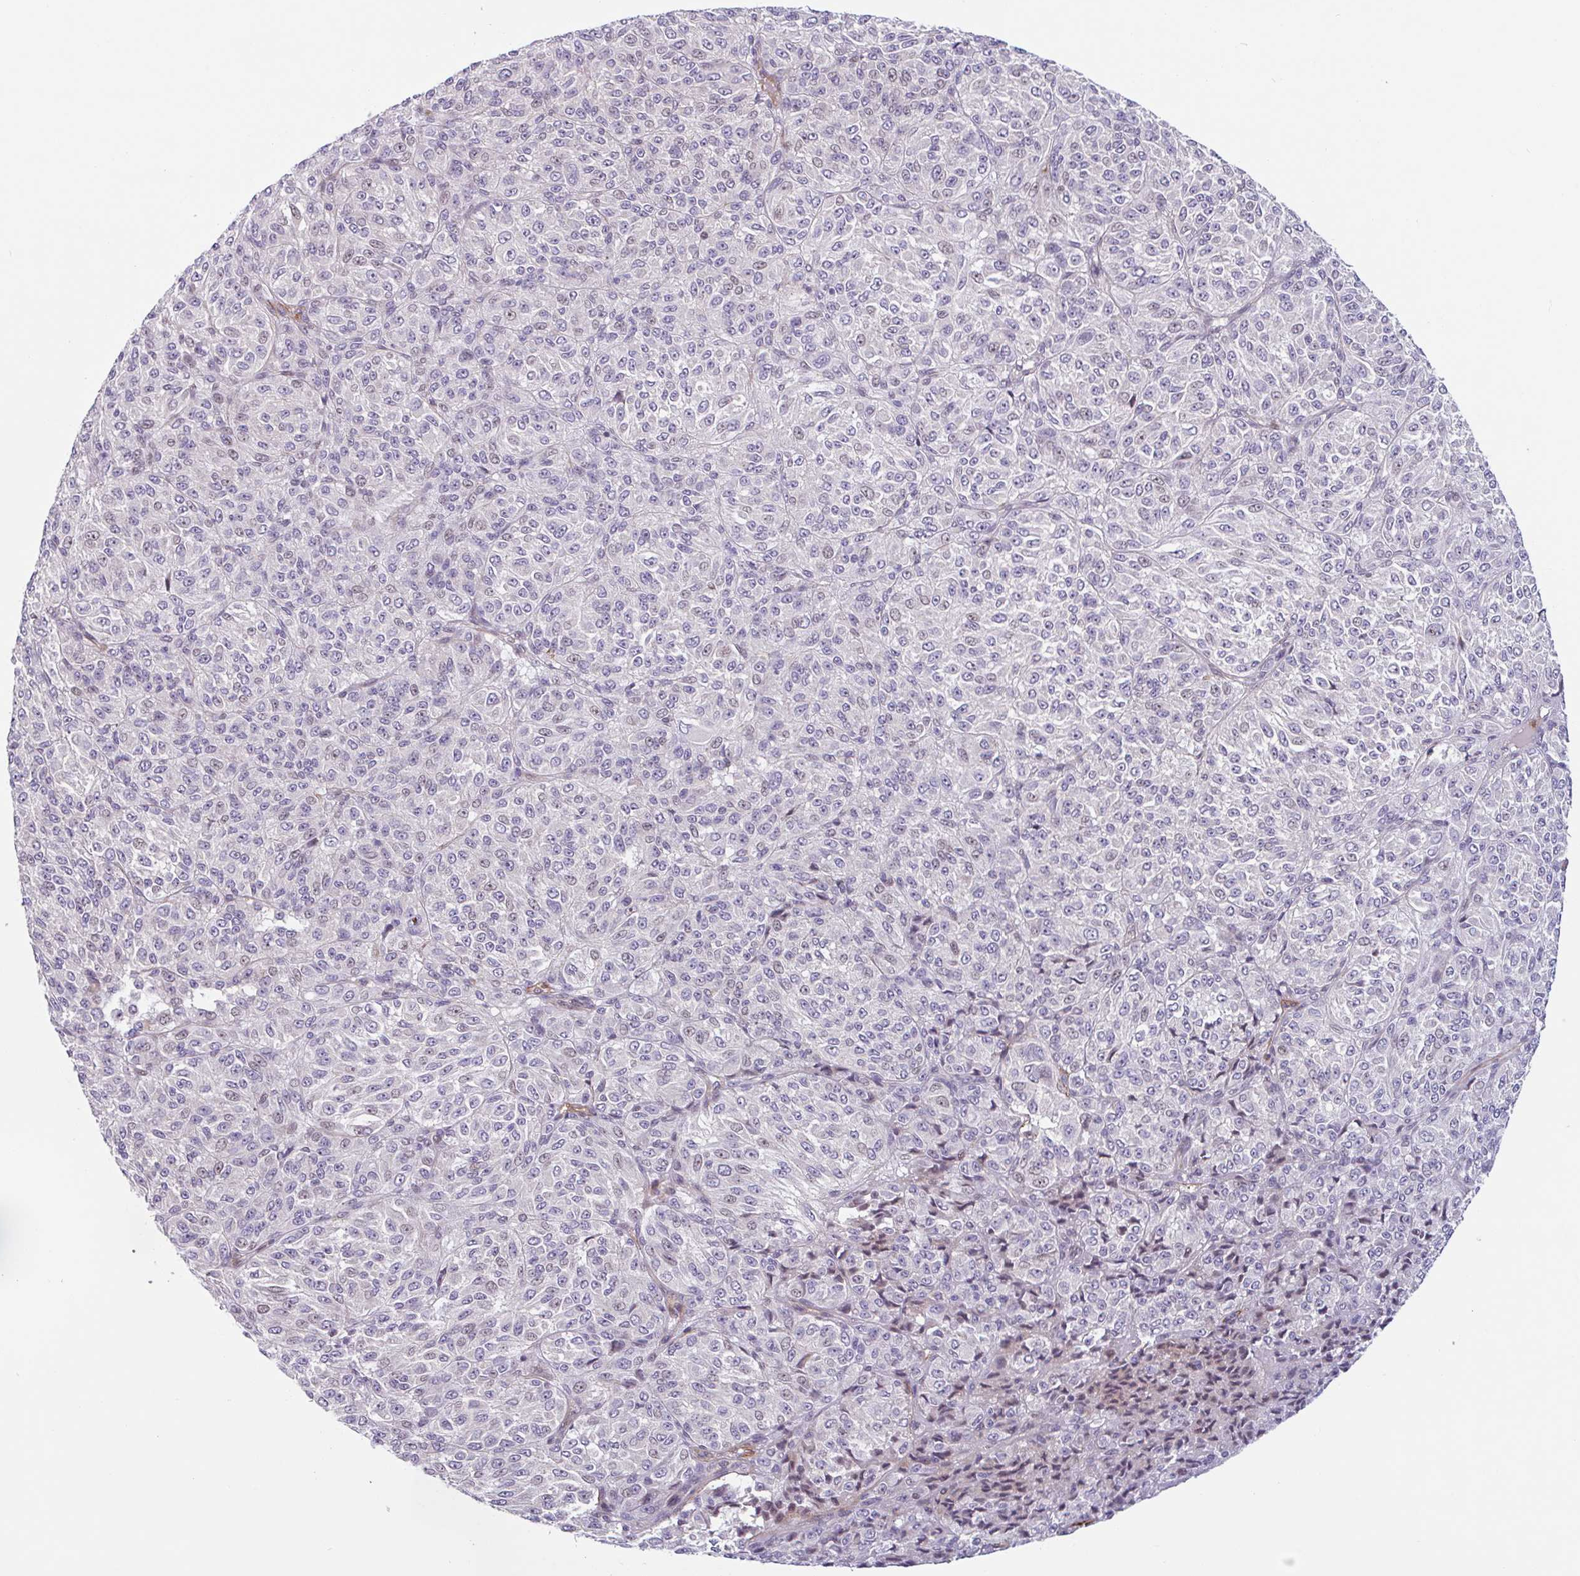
{"staining": {"intensity": "negative", "quantity": "none", "location": "none"}, "tissue": "melanoma", "cell_type": "Tumor cells", "image_type": "cancer", "snomed": [{"axis": "morphology", "description": "Malignant melanoma, Metastatic site"}, {"axis": "topography", "description": "Brain"}], "caption": "Immunohistochemistry (IHC) of human melanoma demonstrates no staining in tumor cells. (Brightfield microscopy of DAB (3,3'-diaminobenzidine) immunohistochemistry (IHC) at high magnification).", "gene": "TMEM119", "patient": {"sex": "female", "age": 56}}